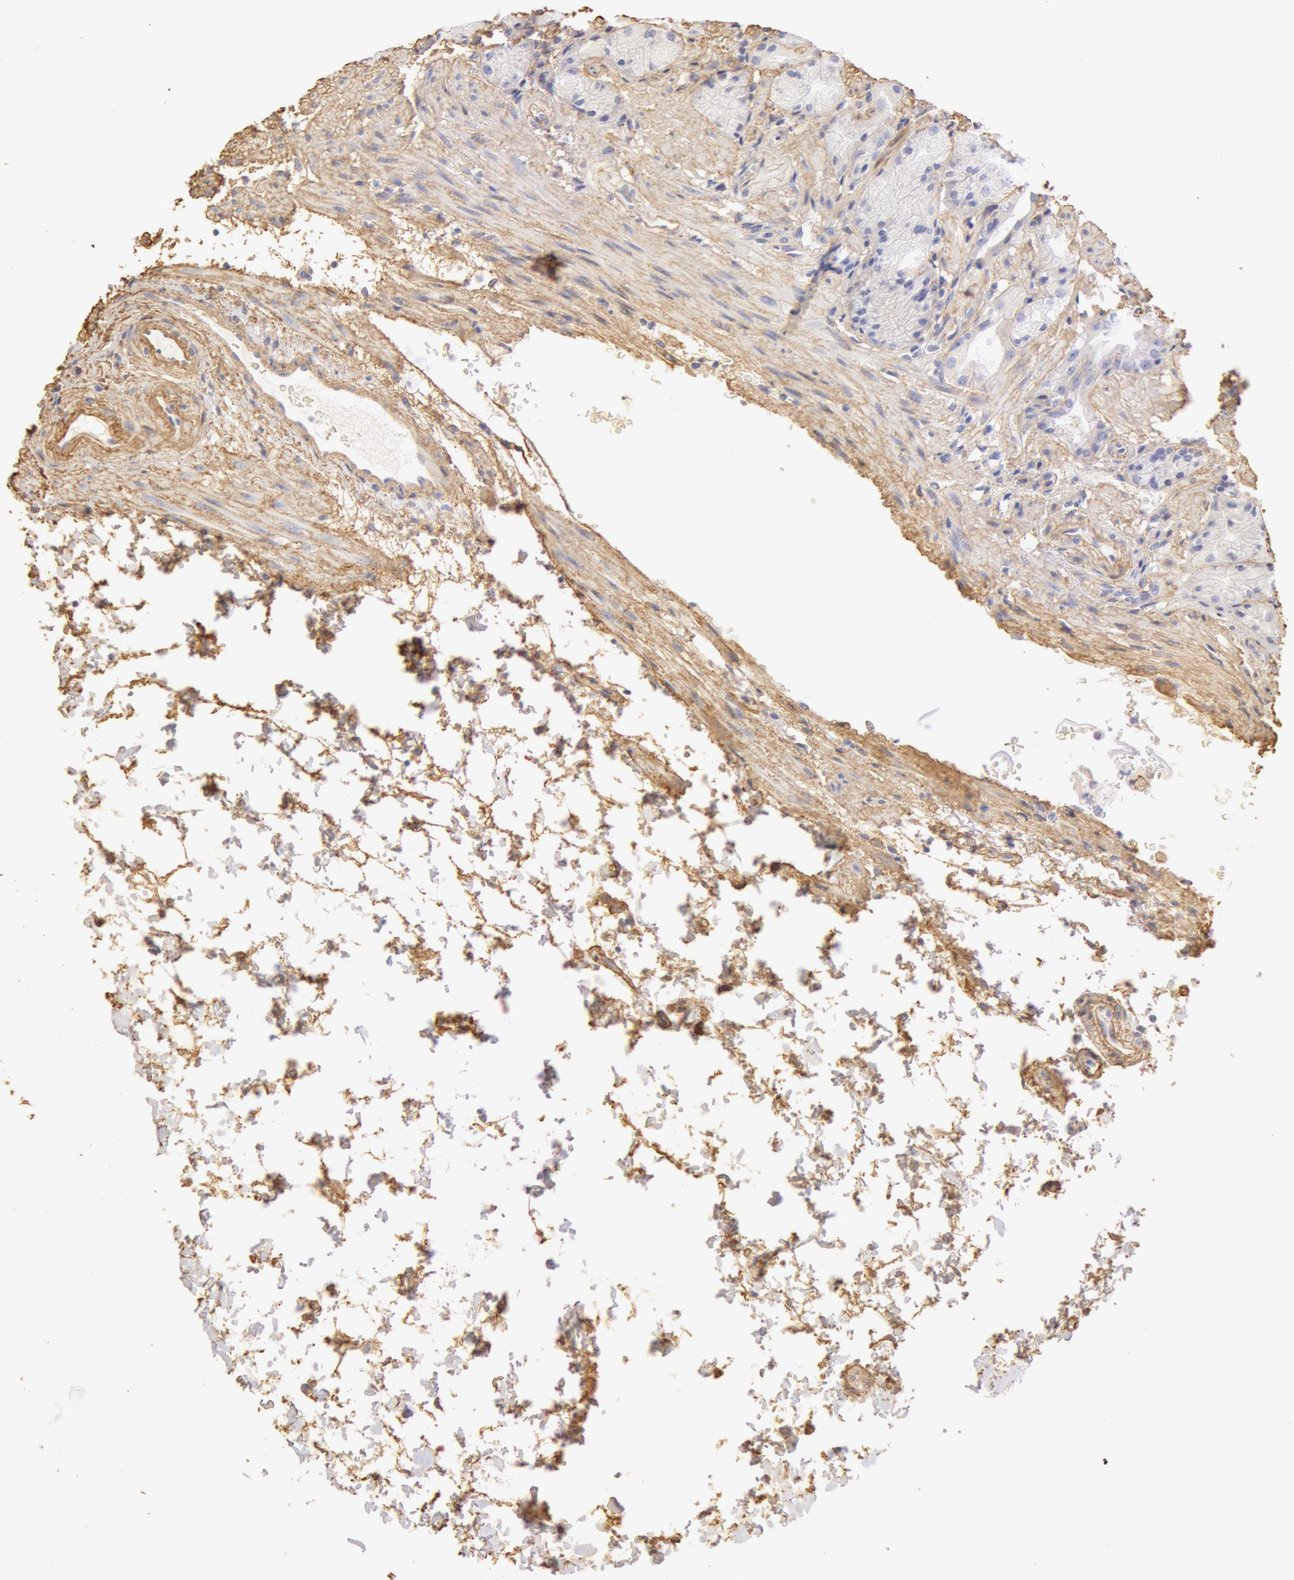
{"staining": {"intensity": "negative", "quantity": "none", "location": "none"}, "tissue": "stomach", "cell_type": "Glandular cells", "image_type": "normal", "snomed": [{"axis": "morphology", "description": "Normal tissue, NOS"}, {"axis": "topography", "description": "Stomach, upper"}], "caption": "IHC image of unremarkable stomach: stomach stained with DAB (3,3'-diaminobenzidine) demonstrates no significant protein staining in glandular cells. (Immunohistochemistry, brightfield microscopy, high magnification).", "gene": "COL4A1", "patient": {"sex": "female", "age": 75}}